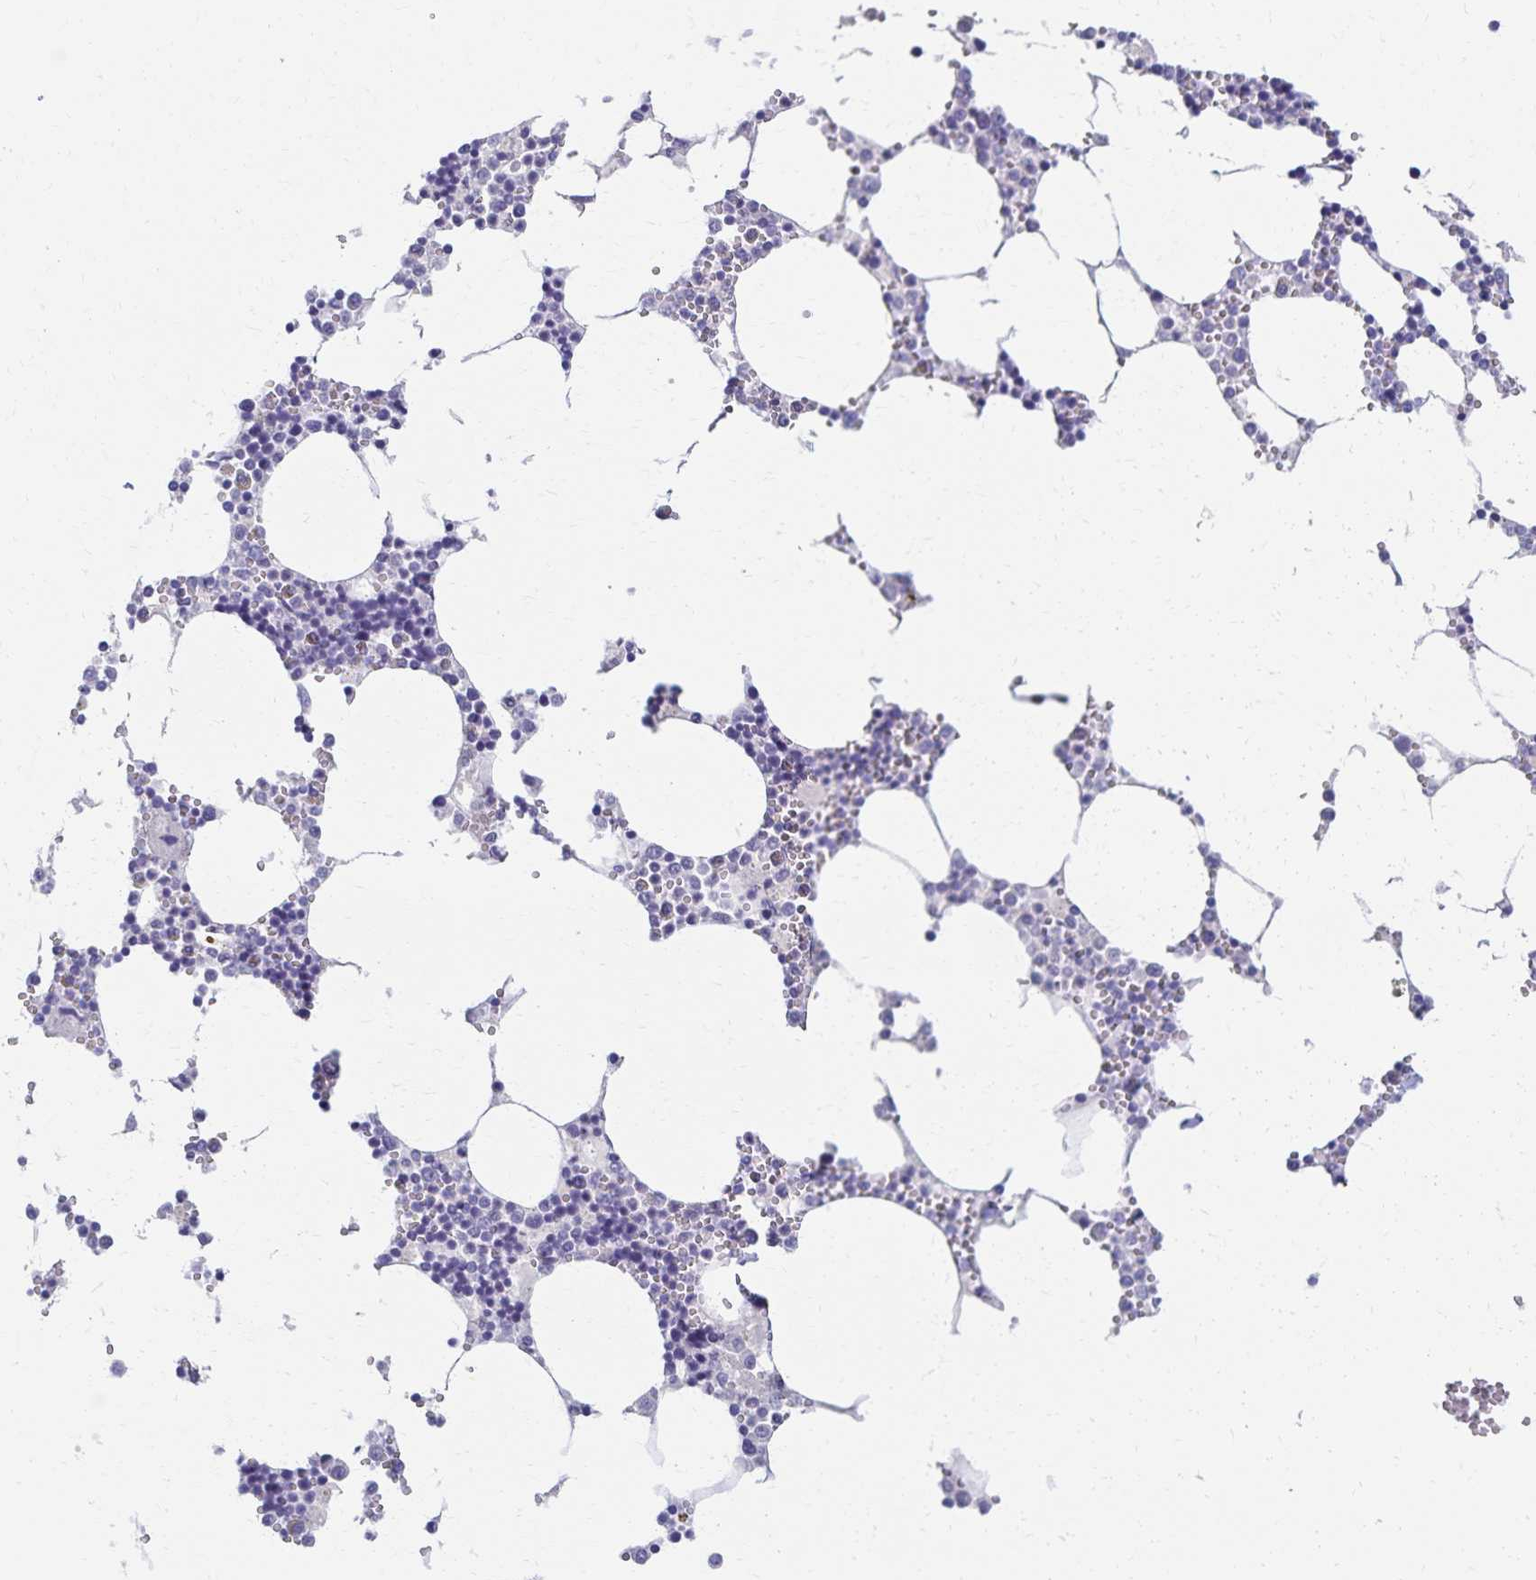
{"staining": {"intensity": "negative", "quantity": "none", "location": "none"}, "tissue": "bone marrow", "cell_type": "Hematopoietic cells", "image_type": "normal", "snomed": [{"axis": "morphology", "description": "Normal tissue, NOS"}, {"axis": "topography", "description": "Bone marrow"}], "caption": "IHC of benign human bone marrow shows no expression in hematopoietic cells. The staining was performed using DAB to visualize the protein expression in brown, while the nuclei were stained in blue with hematoxylin (Magnification: 20x).", "gene": "C2orf50", "patient": {"sex": "male", "age": 54}}